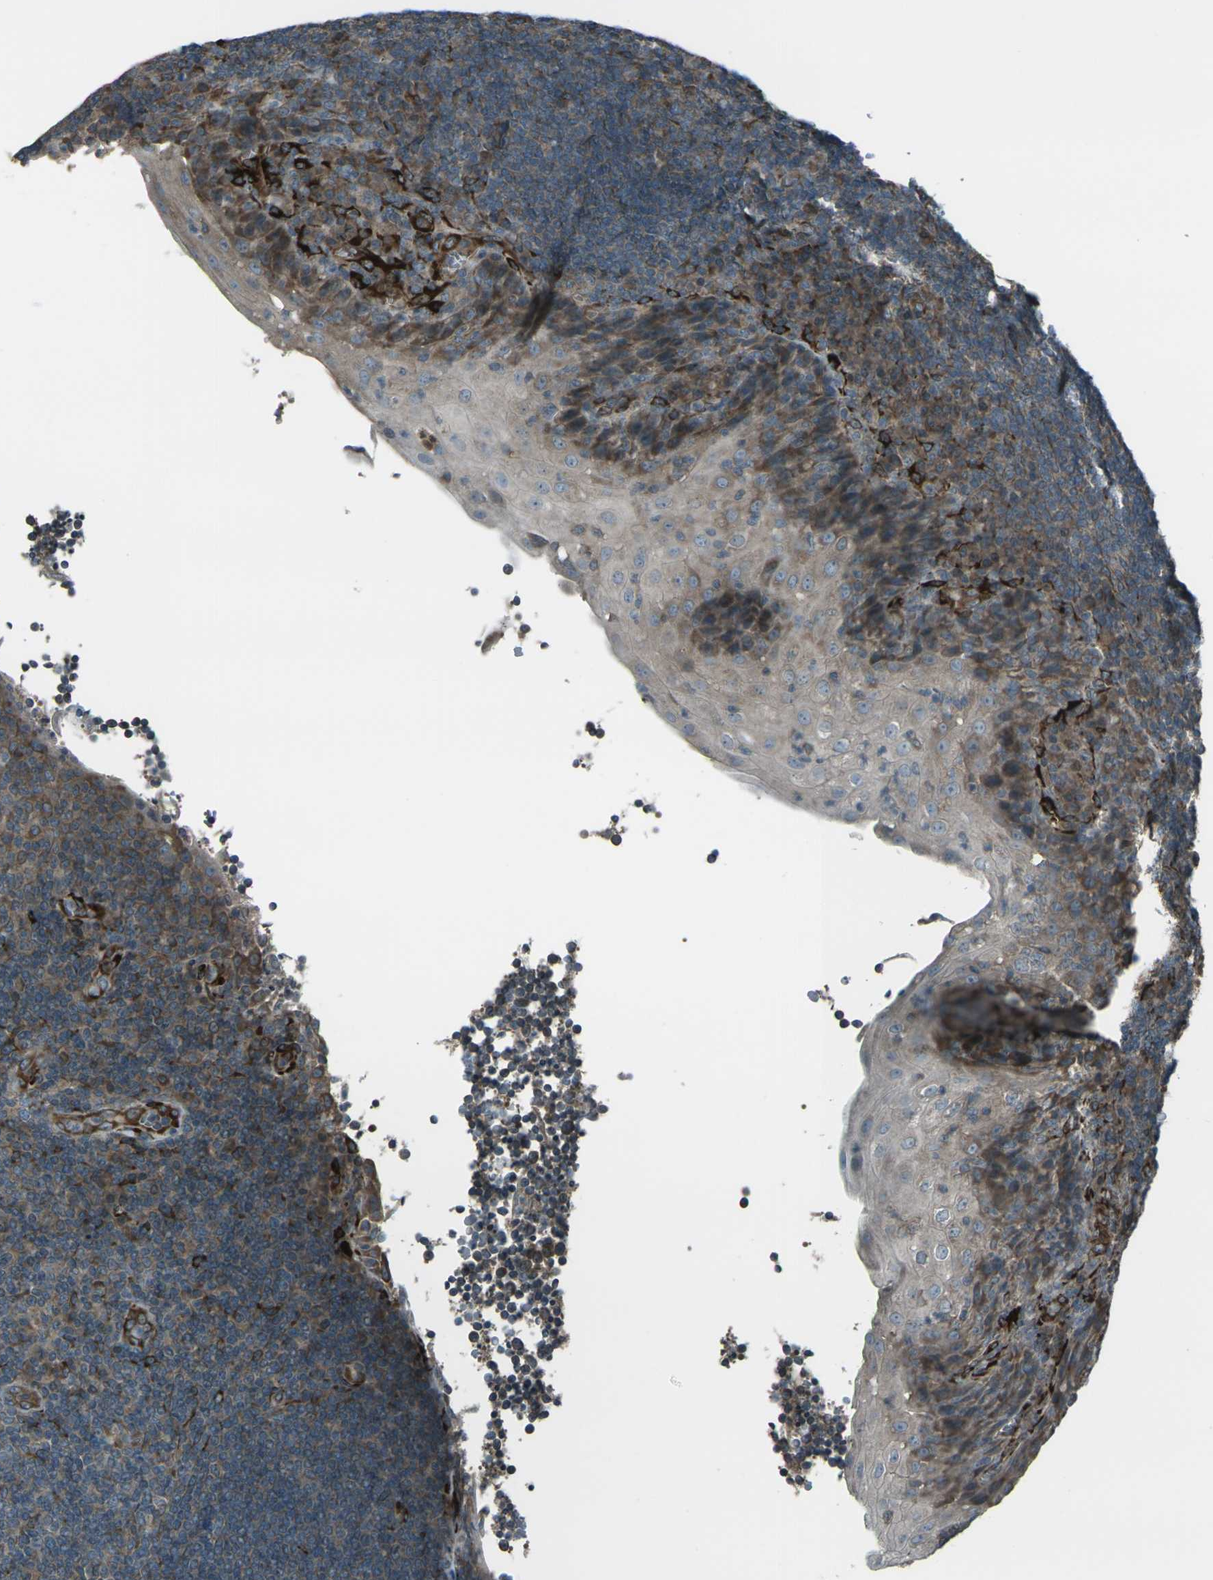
{"staining": {"intensity": "weak", "quantity": ">75%", "location": "cytoplasmic/membranous"}, "tissue": "tonsil", "cell_type": "Germinal center cells", "image_type": "normal", "snomed": [{"axis": "morphology", "description": "Normal tissue, NOS"}, {"axis": "topography", "description": "Tonsil"}], "caption": "Immunohistochemical staining of normal tonsil displays >75% levels of weak cytoplasmic/membranous protein positivity in approximately >75% of germinal center cells.", "gene": "LSMEM1", "patient": {"sex": "male", "age": 37}}